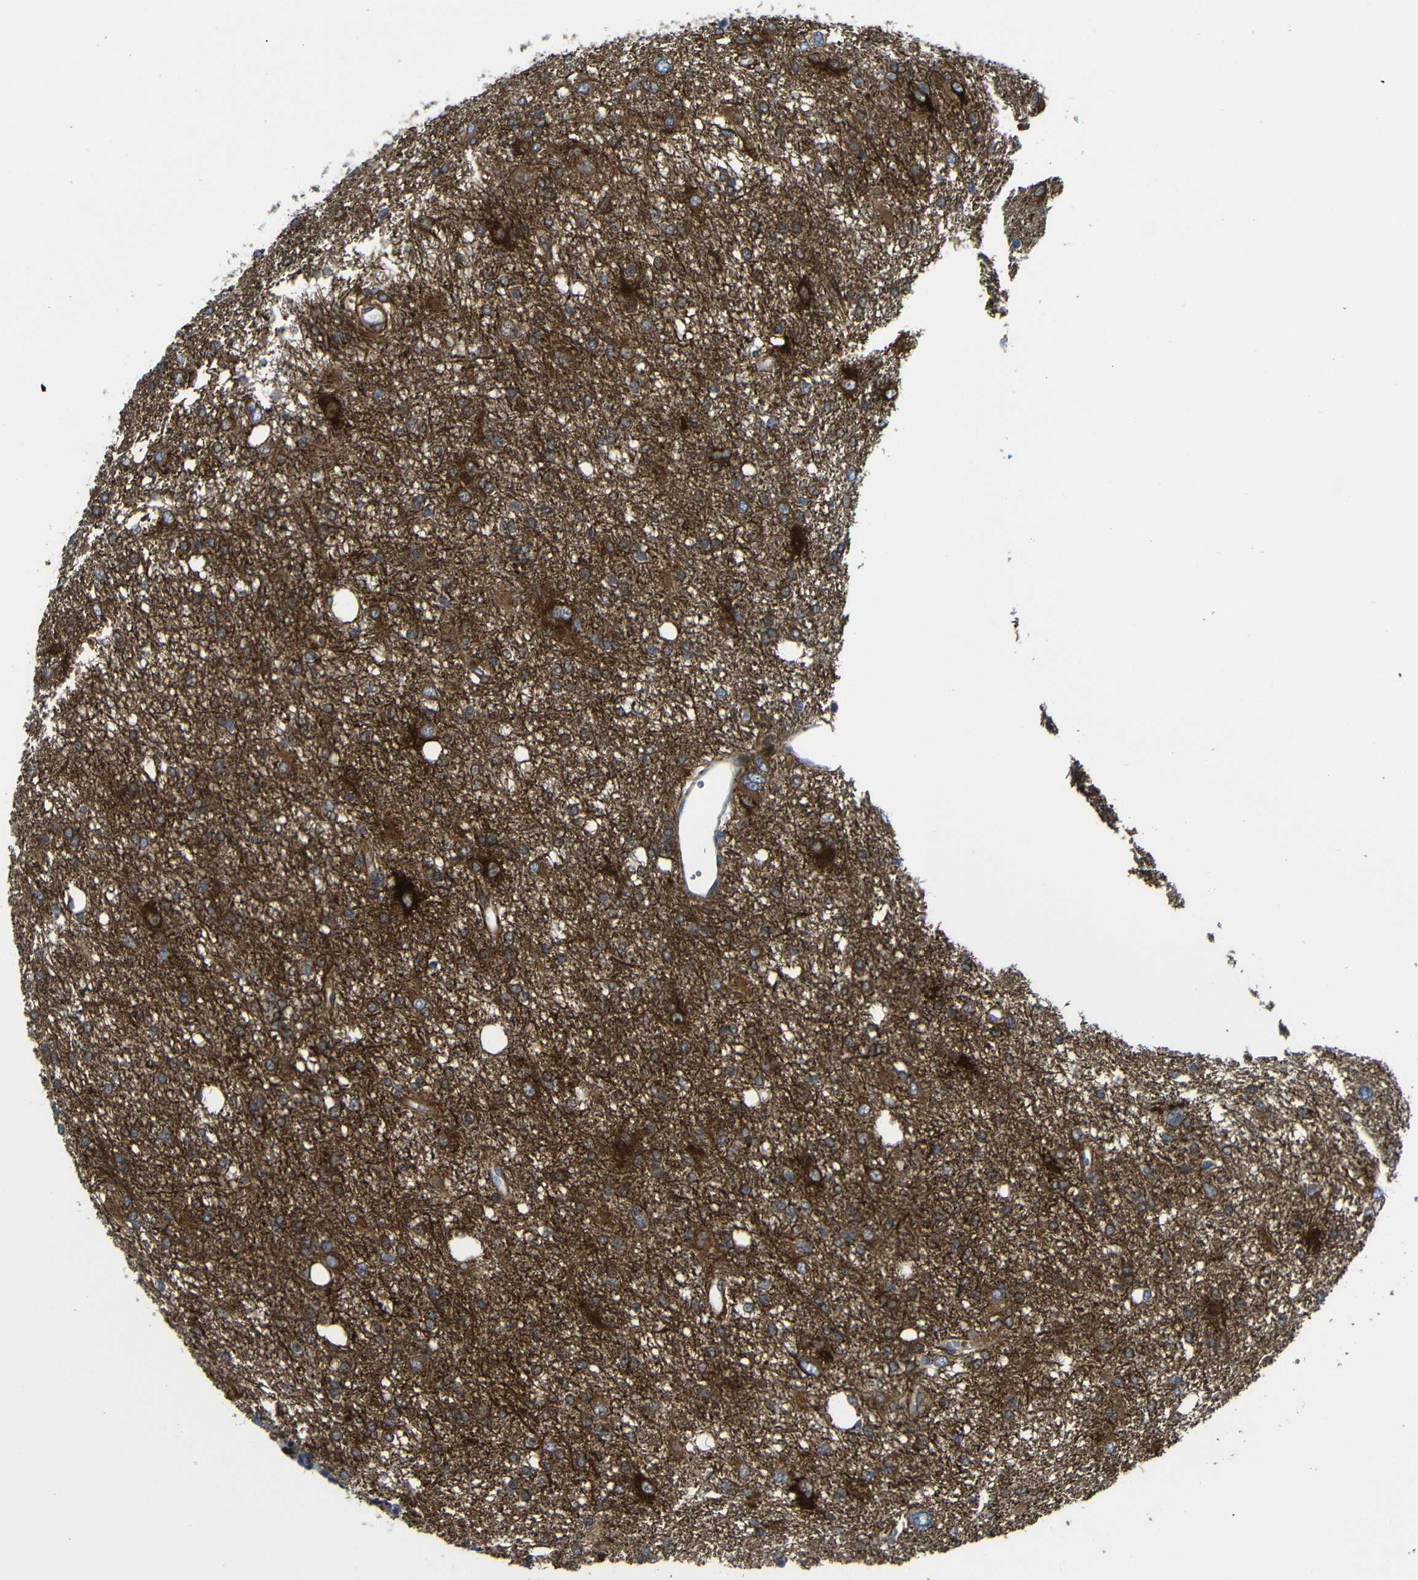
{"staining": {"intensity": "strong", "quantity": ">75%", "location": "cytoplasmic/membranous"}, "tissue": "glioma", "cell_type": "Tumor cells", "image_type": "cancer", "snomed": [{"axis": "morphology", "description": "Glioma, malignant, High grade"}, {"axis": "topography", "description": "Brain"}], "caption": "Immunohistochemical staining of human malignant glioma (high-grade) demonstrates high levels of strong cytoplasmic/membranous positivity in about >75% of tumor cells.", "gene": "PARP14", "patient": {"sex": "female", "age": 59}}